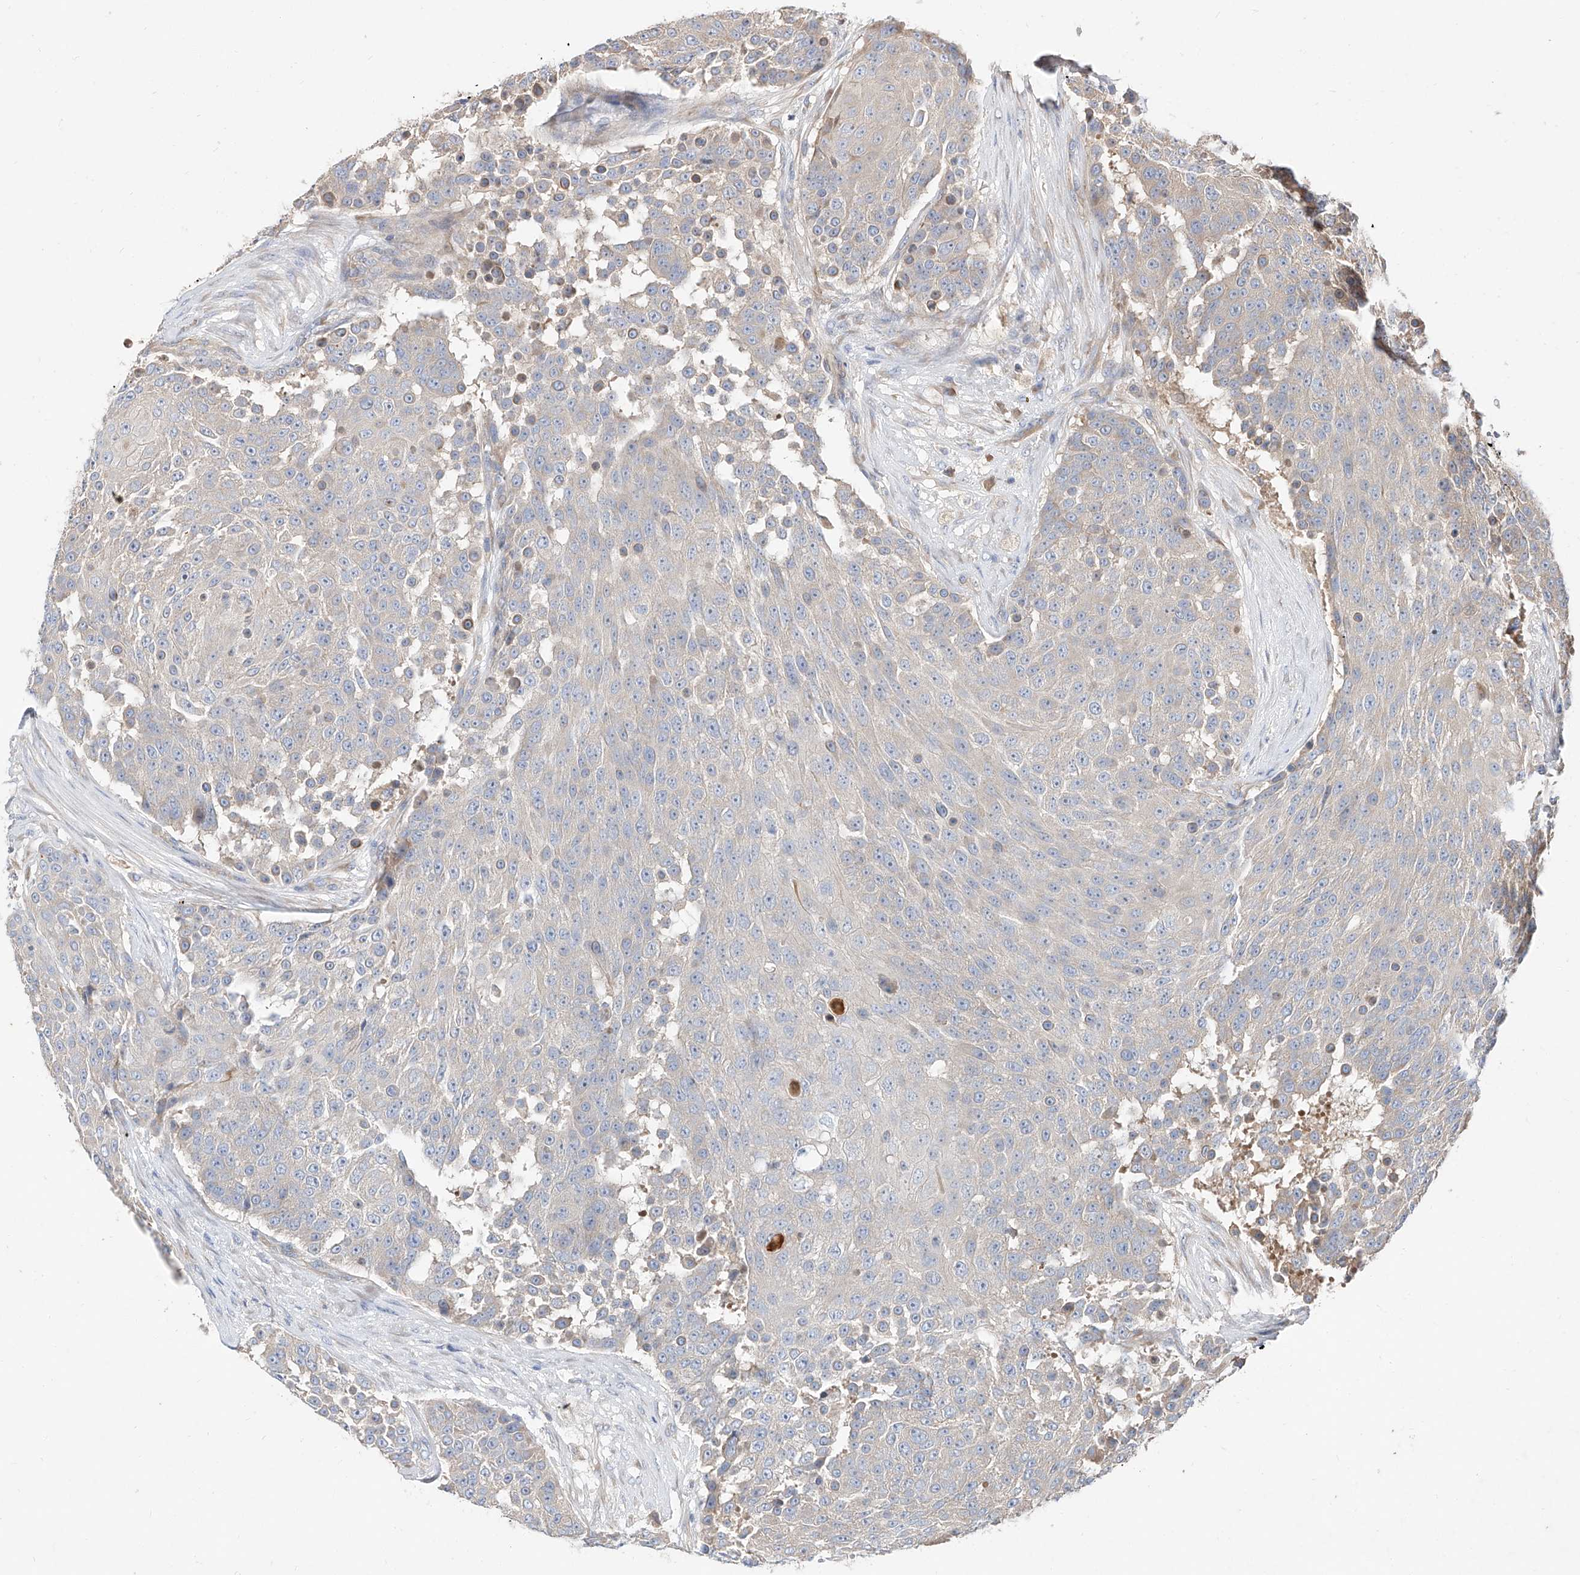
{"staining": {"intensity": "negative", "quantity": "none", "location": "none"}, "tissue": "urothelial cancer", "cell_type": "Tumor cells", "image_type": "cancer", "snomed": [{"axis": "morphology", "description": "Urothelial carcinoma, High grade"}, {"axis": "topography", "description": "Urinary bladder"}], "caption": "Tumor cells are negative for protein expression in human urothelial carcinoma (high-grade).", "gene": "DIRAS3", "patient": {"sex": "female", "age": 63}}